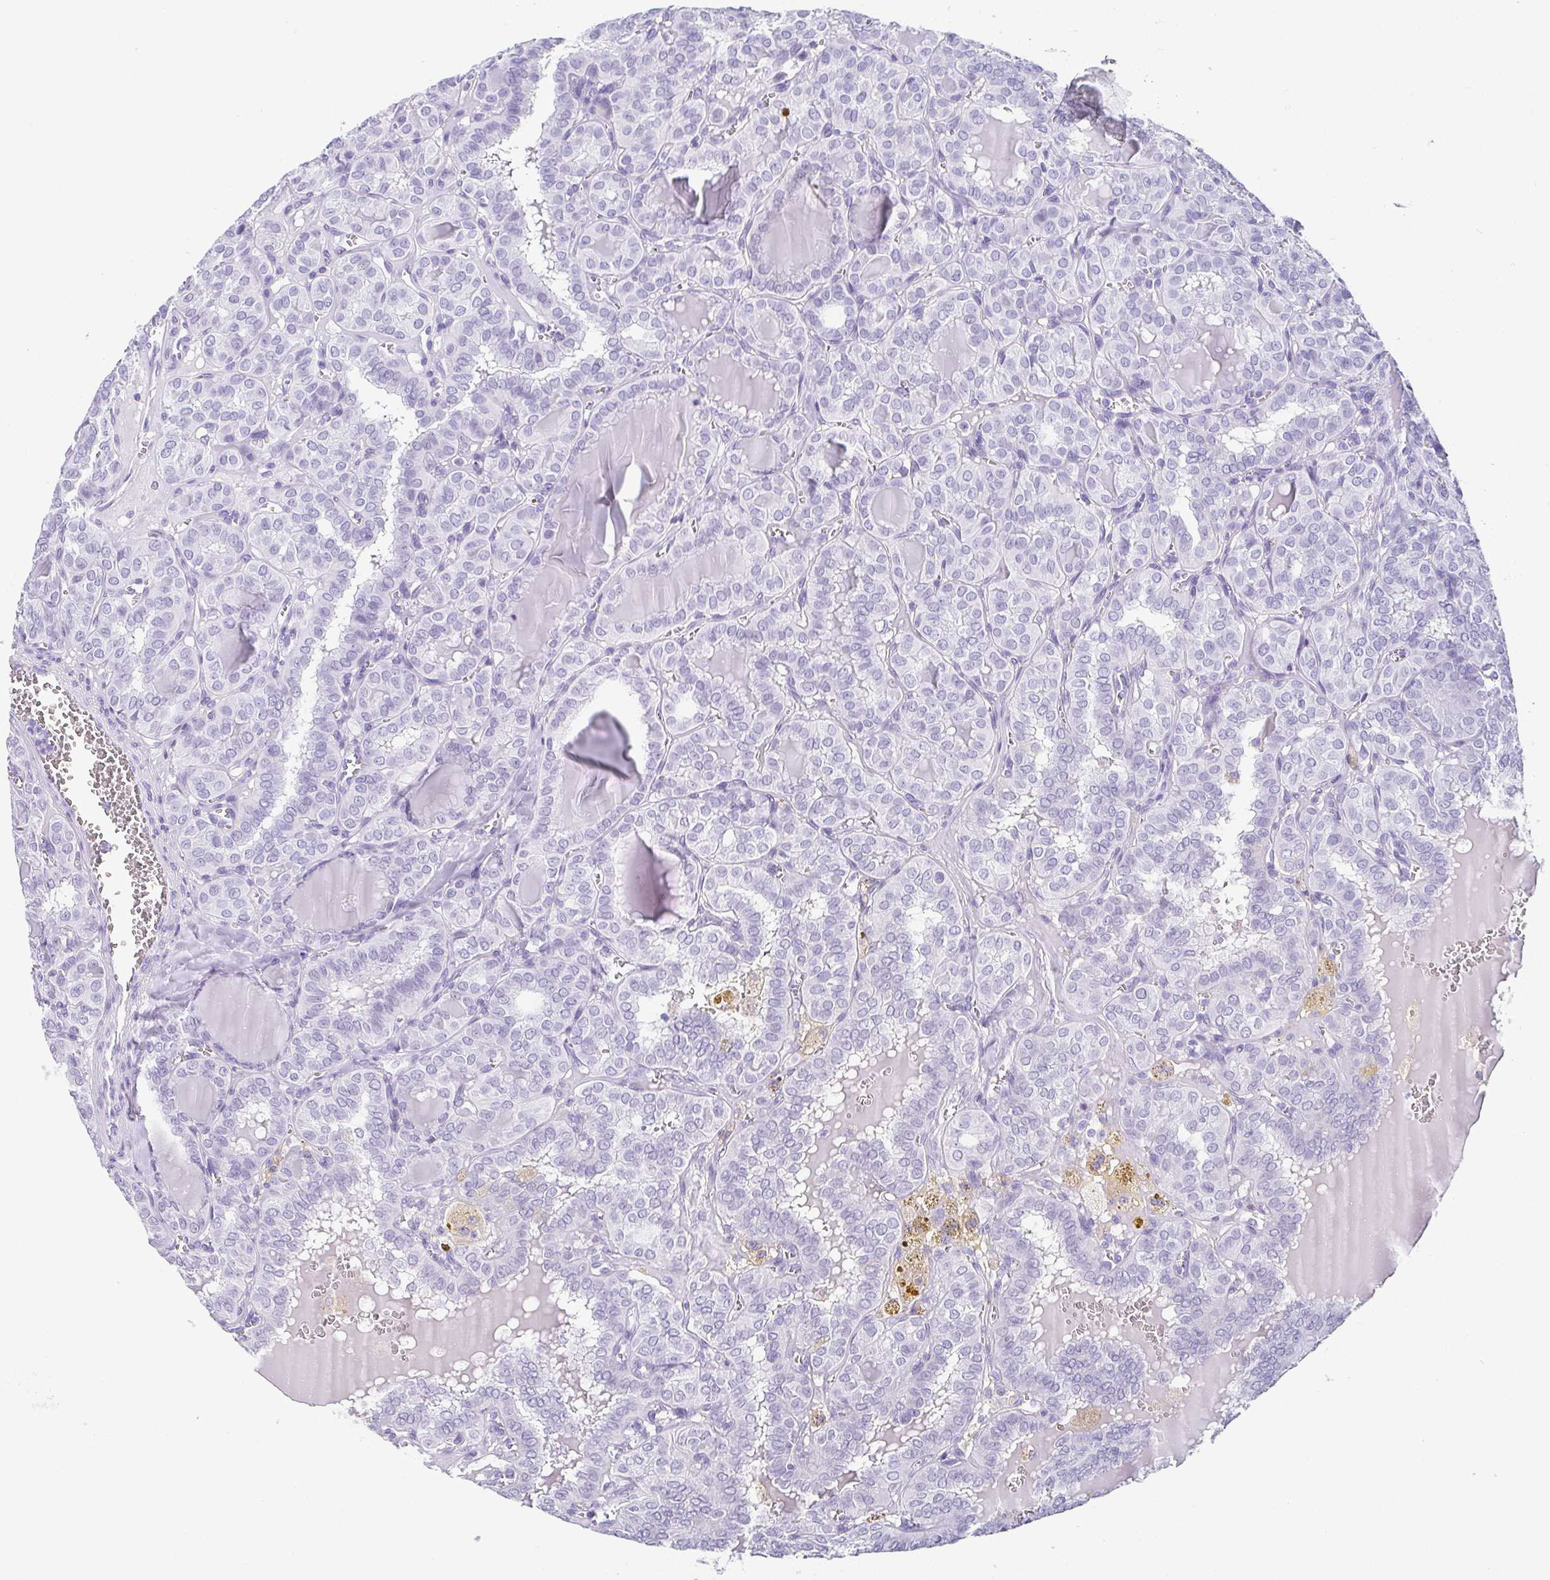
{"staining": {"intensity": "negative", "quantity": "none", "location": "none"}, "tissue": "thyroid cancer", "cell_type": "Tumor cells", "image_type": "cancer", "snomed": [{"axis": "morphology", "description": "Papillary adenocarcinoma, NOS"}, {"axis": "topography", "description": "Thyroid gland"}], "caption": "This is a photomicrograph of immunohistochemistry (IHC) staining of thyroid cancer (papillary adenocarcinoma), which shows no positivity in tumor cells. (DAB IHC with hematoxylin counter stain).", "gene": "ESX1", "patient": {"sex": "female", "age": 41}}